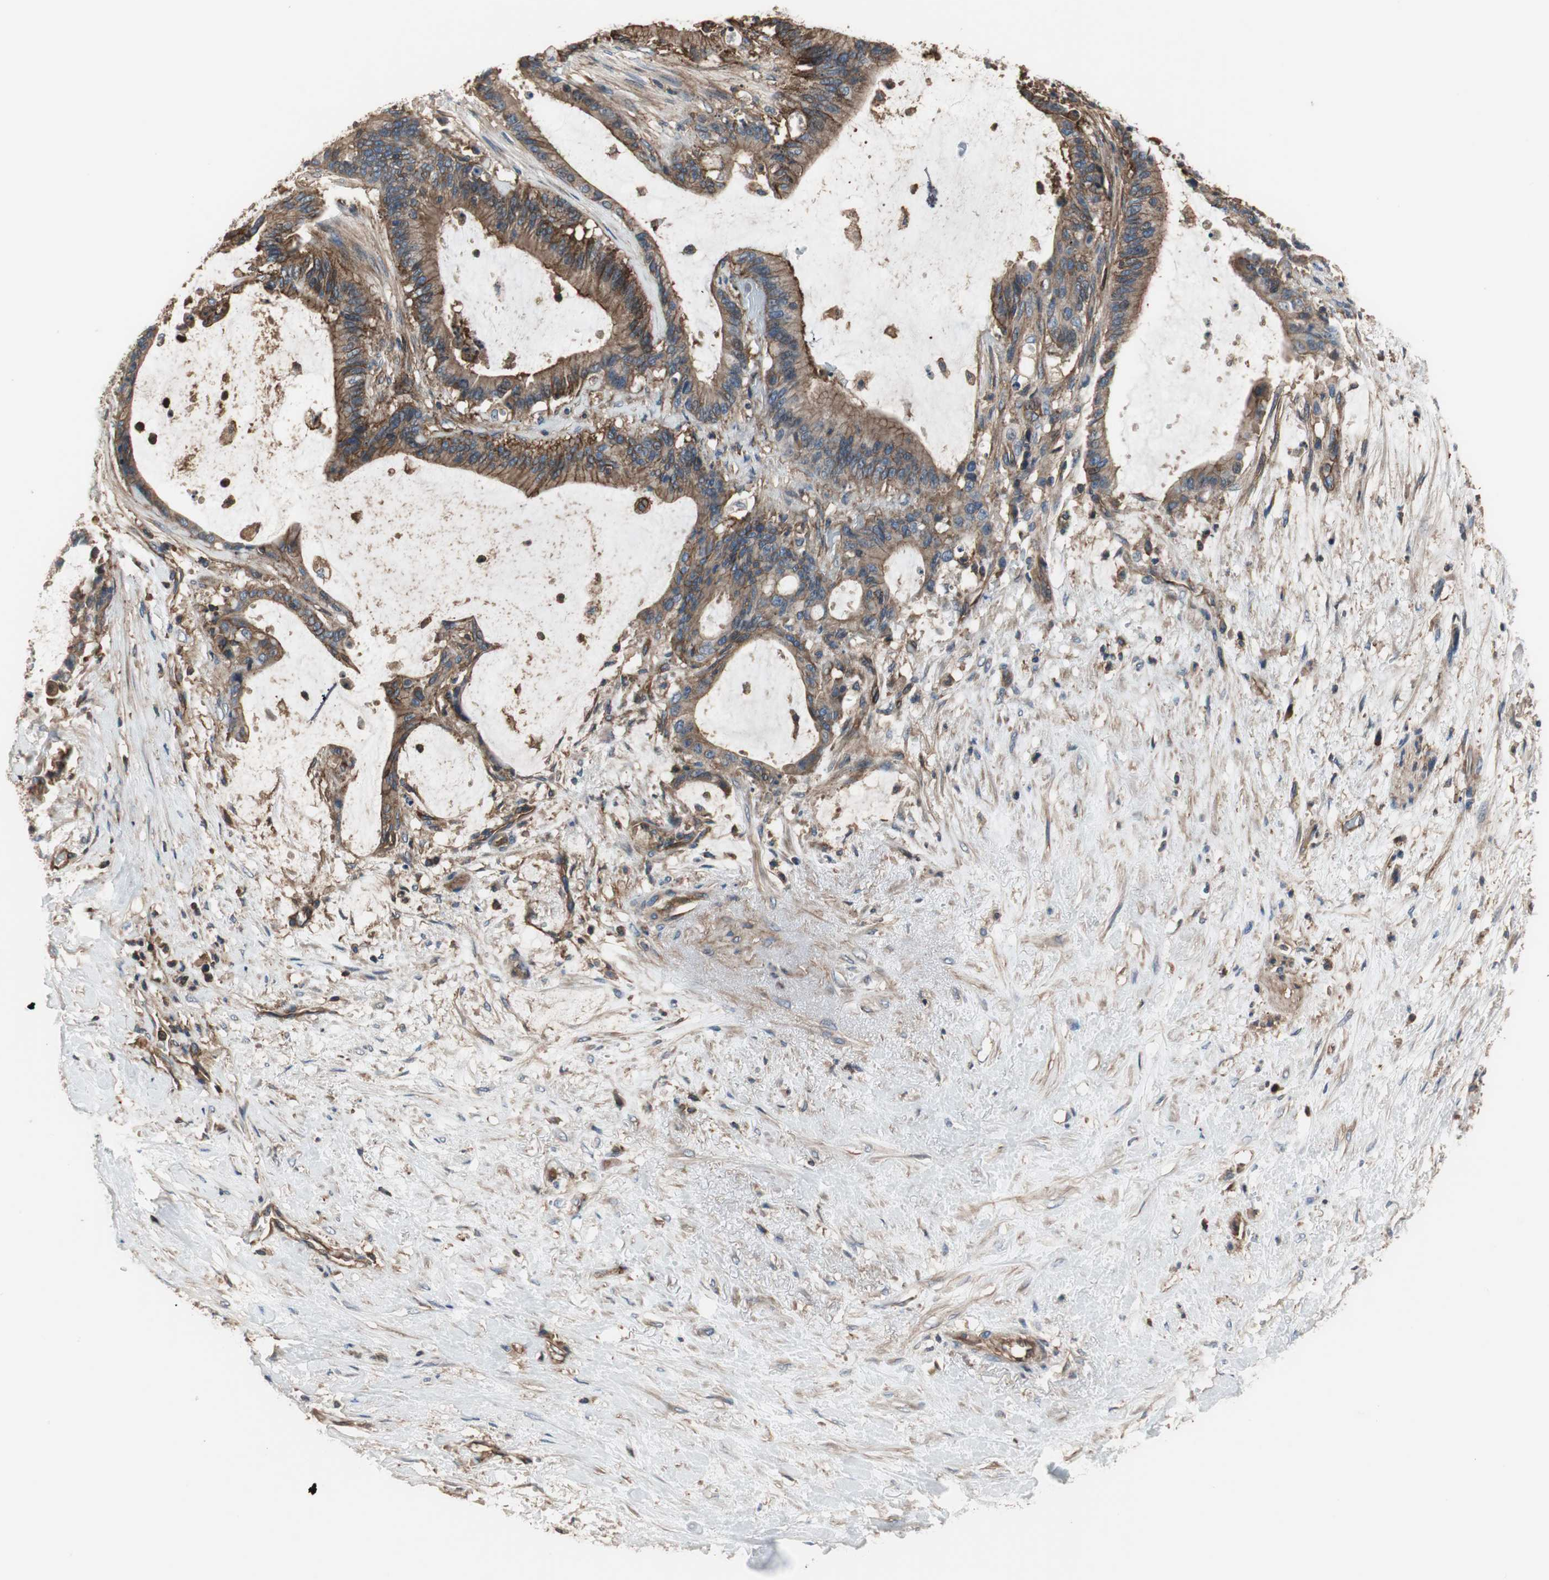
{"staining": {"intensity": "moderate", "quantity": ">75%", "location": "cytoplasmic/membranous"}, "tissue": "liver cancer", "cell_type": "Tumor cells", "image_type": "cancer", "snomed": [{"axis": "morphology", "description": "Cholangiocarcinoma"}, {"axis": "topography", "description": "Liver"}], "caption": "A high-resolution histopathology image shows IHC staining of liver cancer (cholangiocarcinoma), which displays moderate cytoplasmic/membranous staining in about >75% of tumor cells.", "gene": "IL1RL1", "patient": {"sex": "female", "age": 73}}